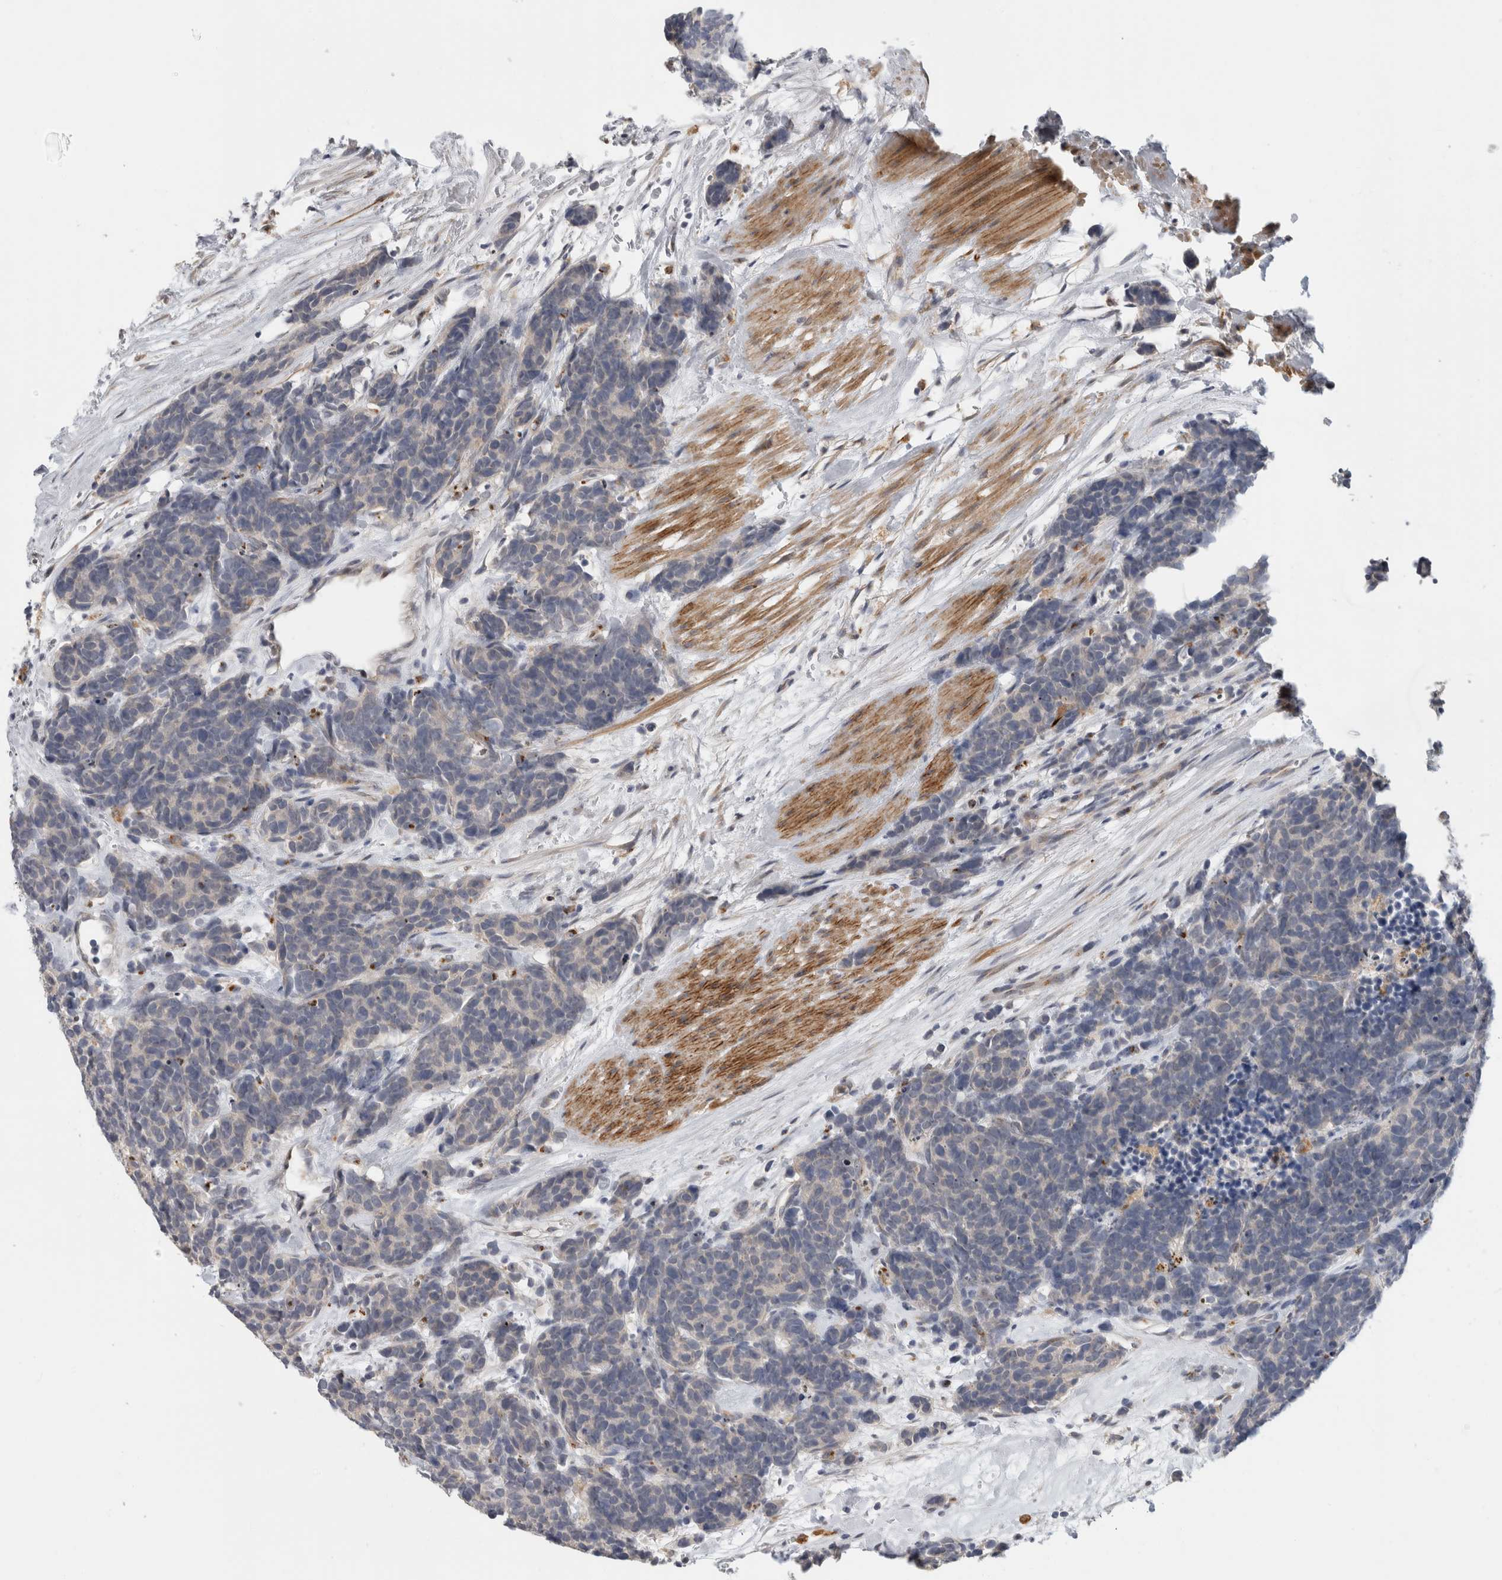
{"staining": {"intensity": "negative", "quantity": "none", "location": "none"}, "tissue": "carcinoid", "cell_type": "Tumor cells", "image_type": "cancer", "snomed": [{"axis": "morphology", "description": "Carcinoma, NOS"}, {"axis": "morphology", "description": "Carcinoid, malignant, NOS"}, {"axis": "topography", "description": "Urinary bladder"}], "caption": "This is an immunohistochemistry photomicrograph of human carcinoma. There is no expression in tumor cells.", "gene": "MGAT1", "patient": {"sex": "male", "age": 57}}